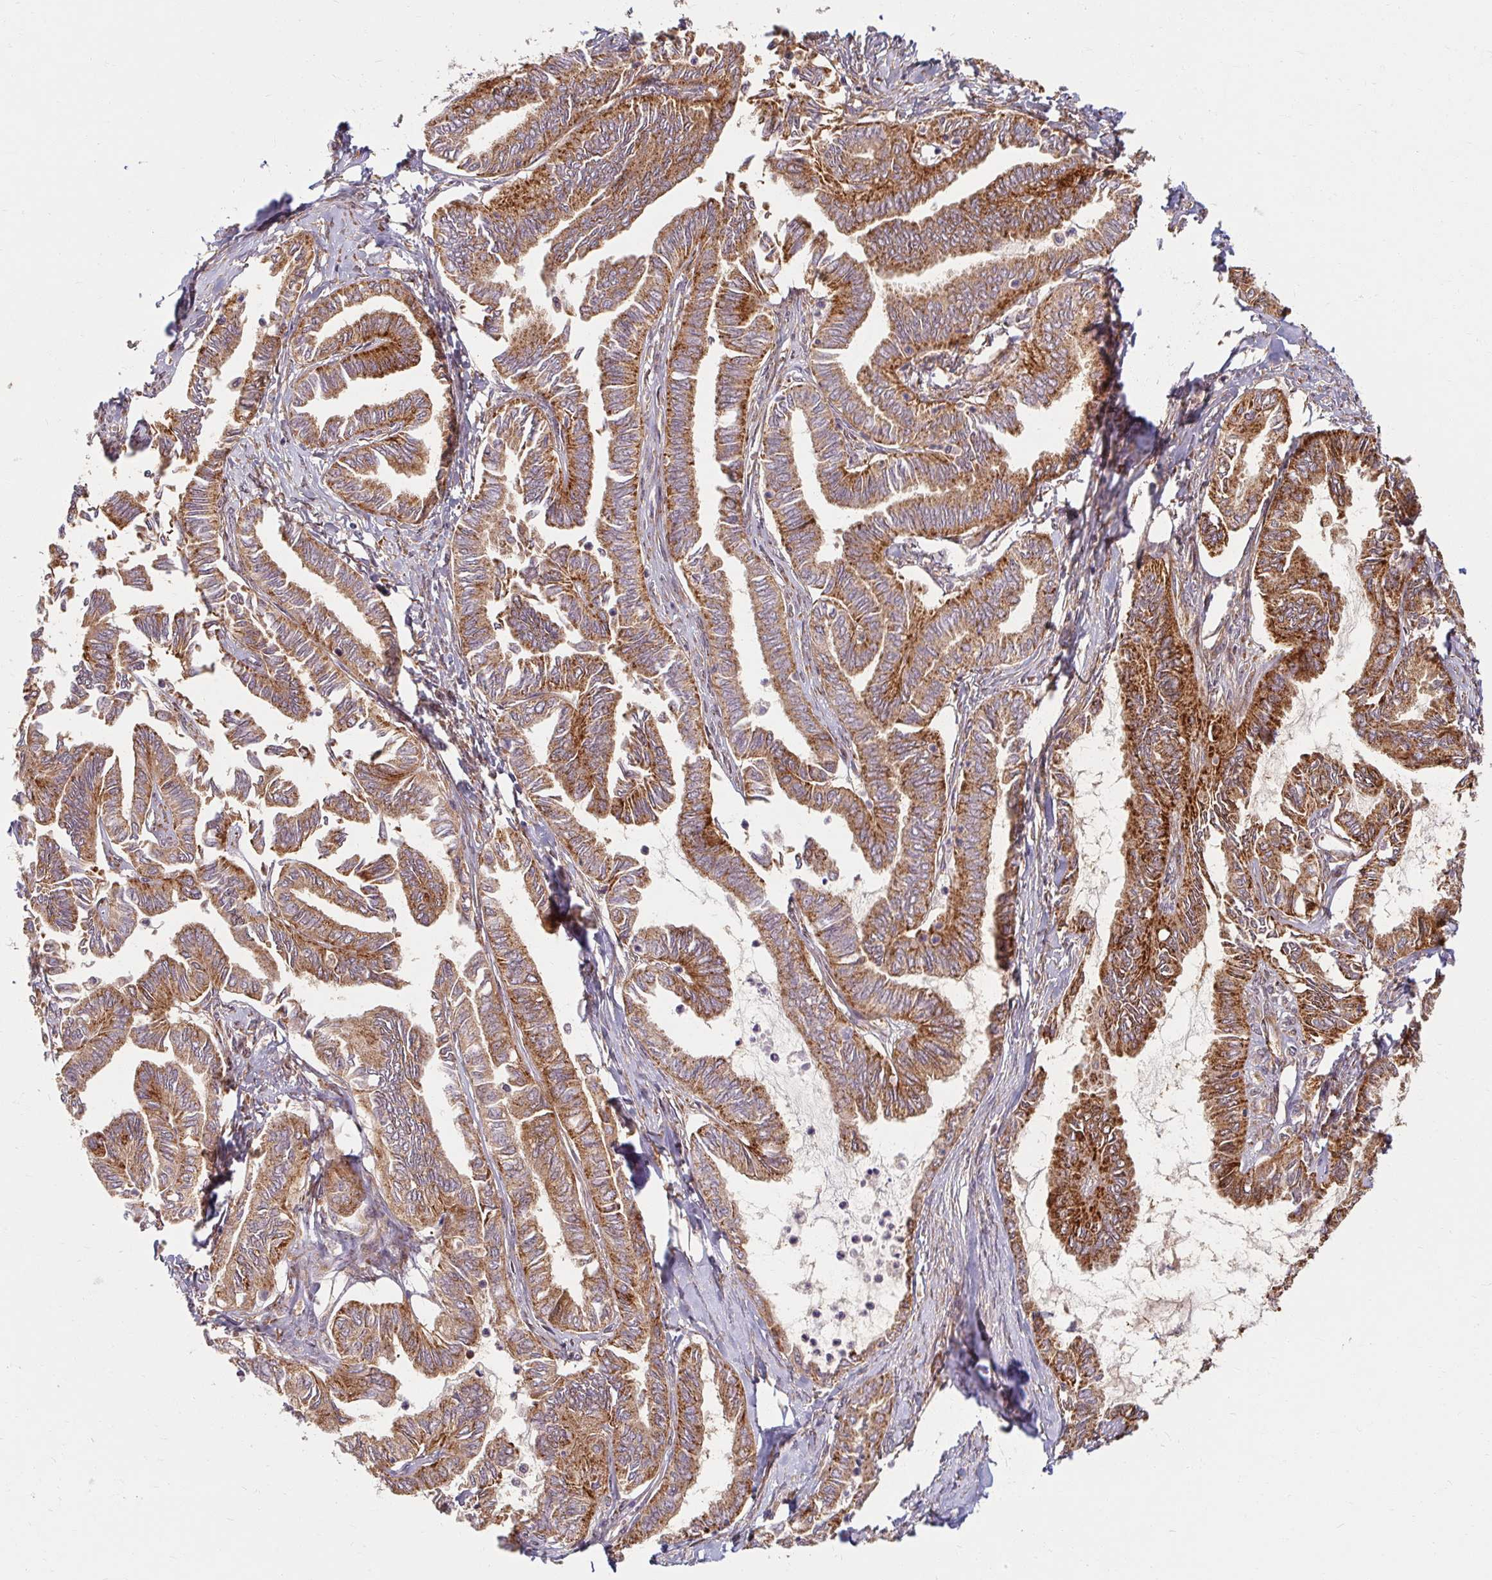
{"staining": {"intensity": "moderate", "quantity": ">75%", "location": "cytoplasmic/membranous"}, "tissue": "ovarian cancer", "cell_type": "Tumor cells", "image_type": "cancer", "snomed": [{"axis": "morphology", "description": "Carcinoma, endometroid"}, {"axis": "topography", "description": "Ovary"}], "caption": "This is an image of immunohistochemistry staining of endometroid carcinoma (ovarian), which shows moderate positivity in the cytoplasmic/membranous of tumor cells.", "gene": "BTF3", "patient": {"sex": "female", "age": 70}}